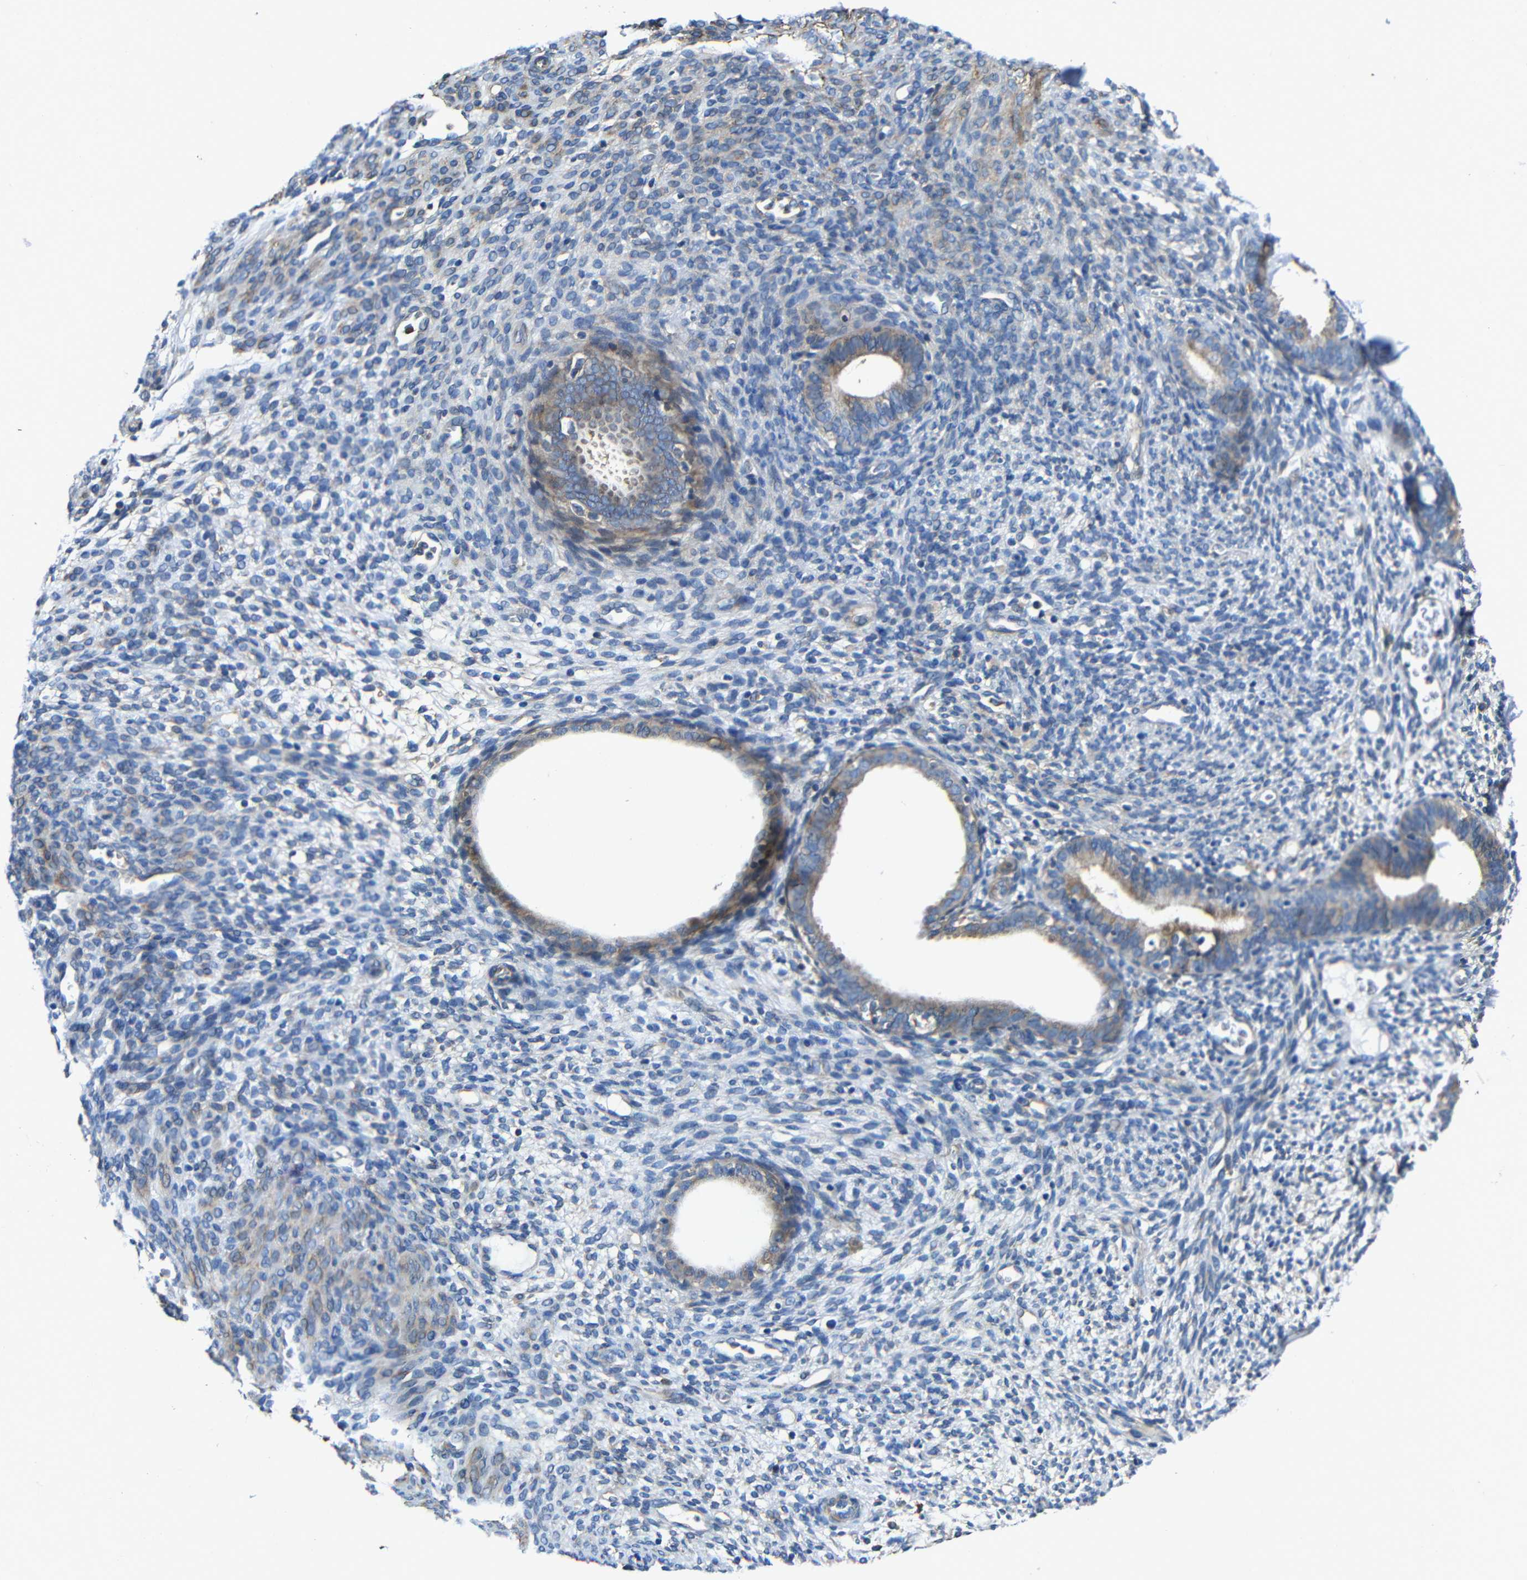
{"staining": {"intensity": "weak", "quantity": "25%-75%", "location": "cytoplasmic/membranous"}, "tissue": "endometrium", "cell_type": "Cells in endometrial stroma", "image_type": "normal", "snomed": [{"axis": "morphology", "description": "Normal tissue, NOS"}, {"axis": "morphology", "description": "Atrophy, NOS"}, {"axis": "topography", "description": "Uterus"}, {"axis": "topography", "description": "Endometrium"}], "caption": "The immunohistochemical stain highlights weak cytoplasmic/membranous staining in cells in endometrial stroma of unremarkable endometrium.", "gene": "GDI1", "patient": {"sex": "female", "age": 68}}